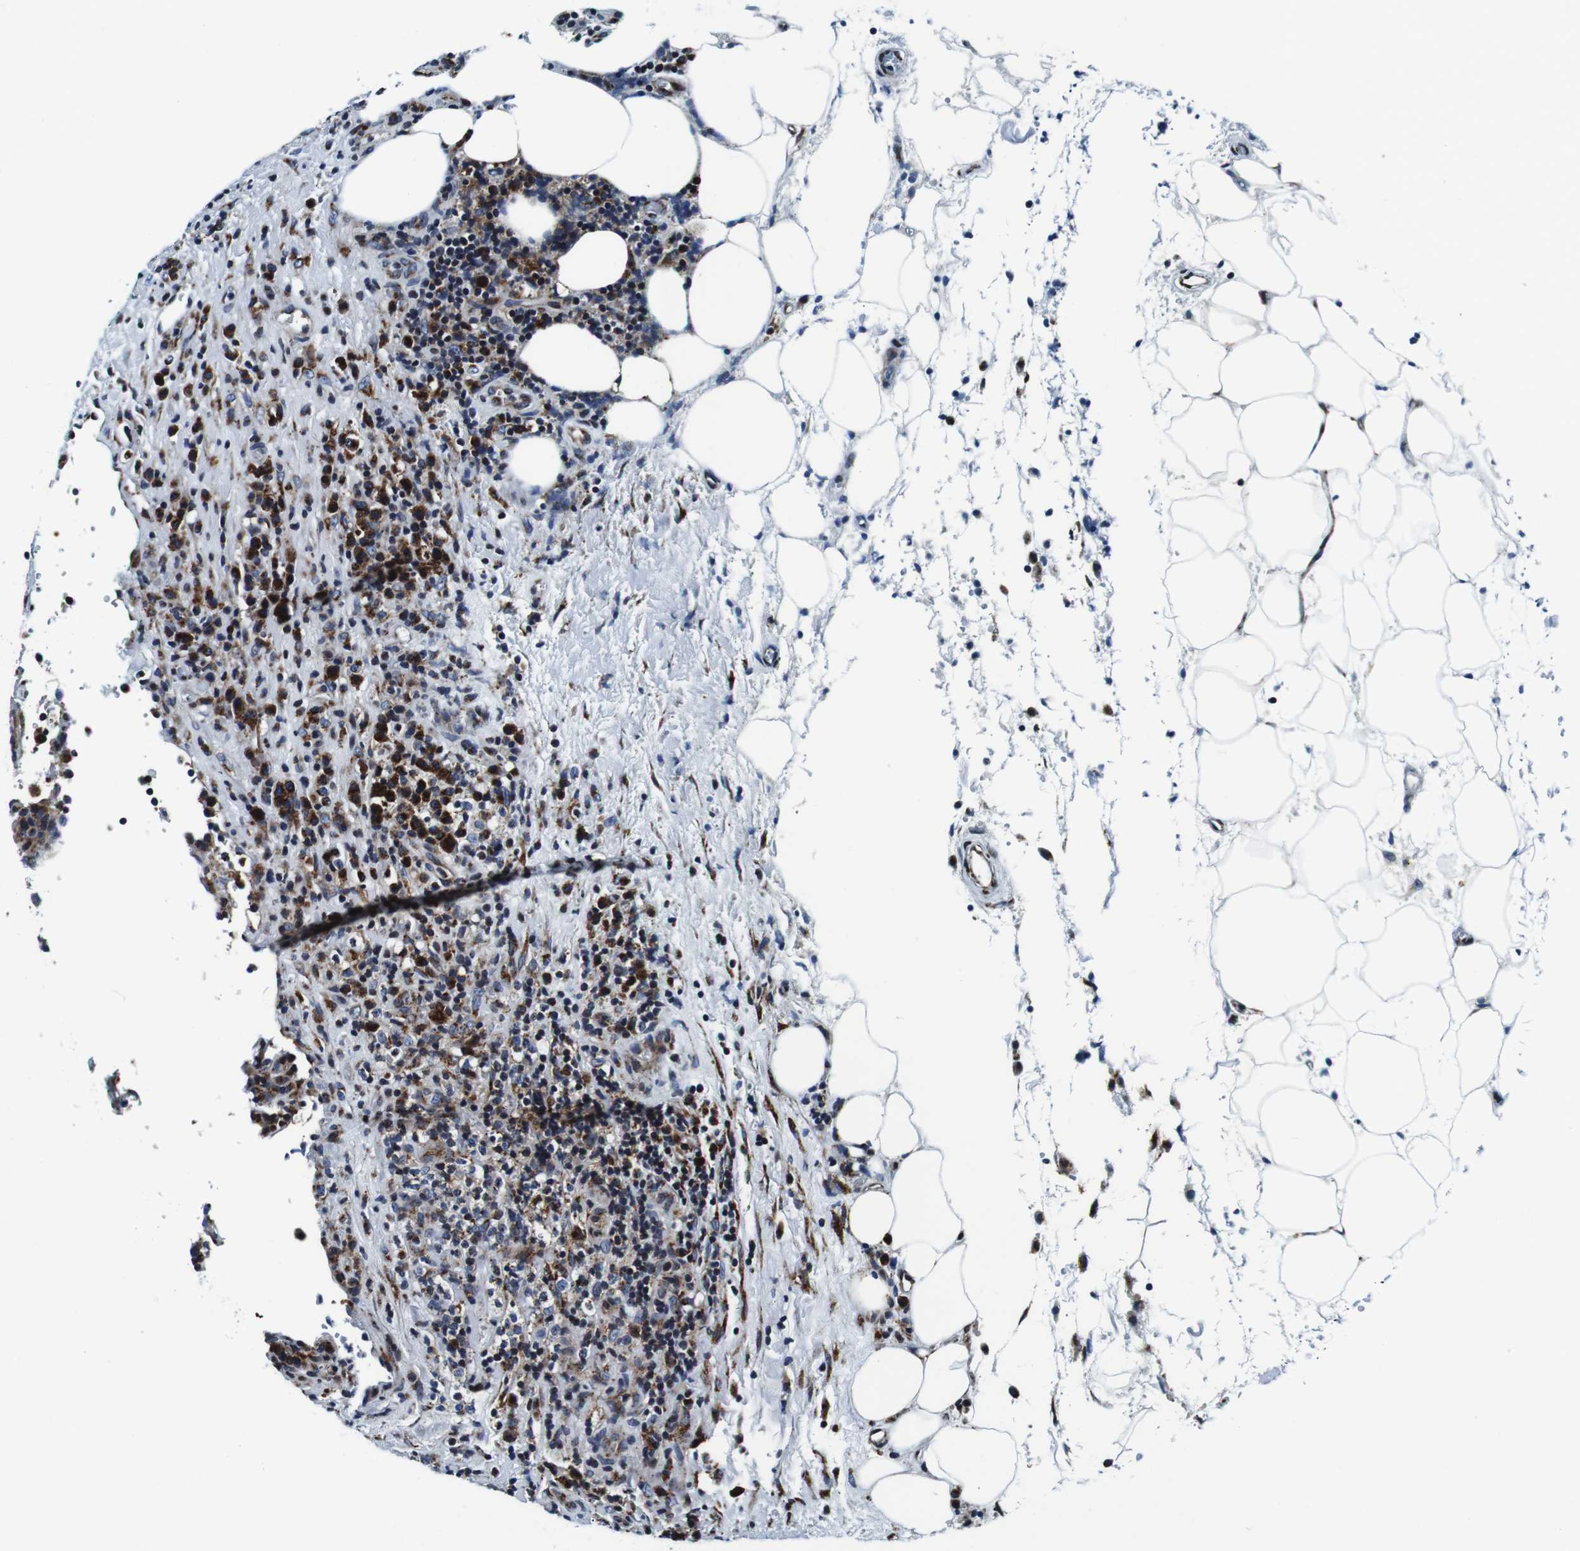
{"staining": {"intensity": "strong", "quantity": ">75%", "location": "cytoplasmic/membranous"}, "tissue": "lymphoma", "cell_type": "Tumor cells", "image_type": "cancer", "snomed": [{"axis": "morphology", "description": "Malignant lymphoma, non-Hodgkin's type, High grade"}, {"axis": "topography", "description": "Lymph node"}], "caption": "Tumor cells show high levels of strong cytoplasmic/membranous positivity in about >75% of cells in human lymphoma.", "gene": "FAR2", "patient": {"sex": "female", "age": 76}}